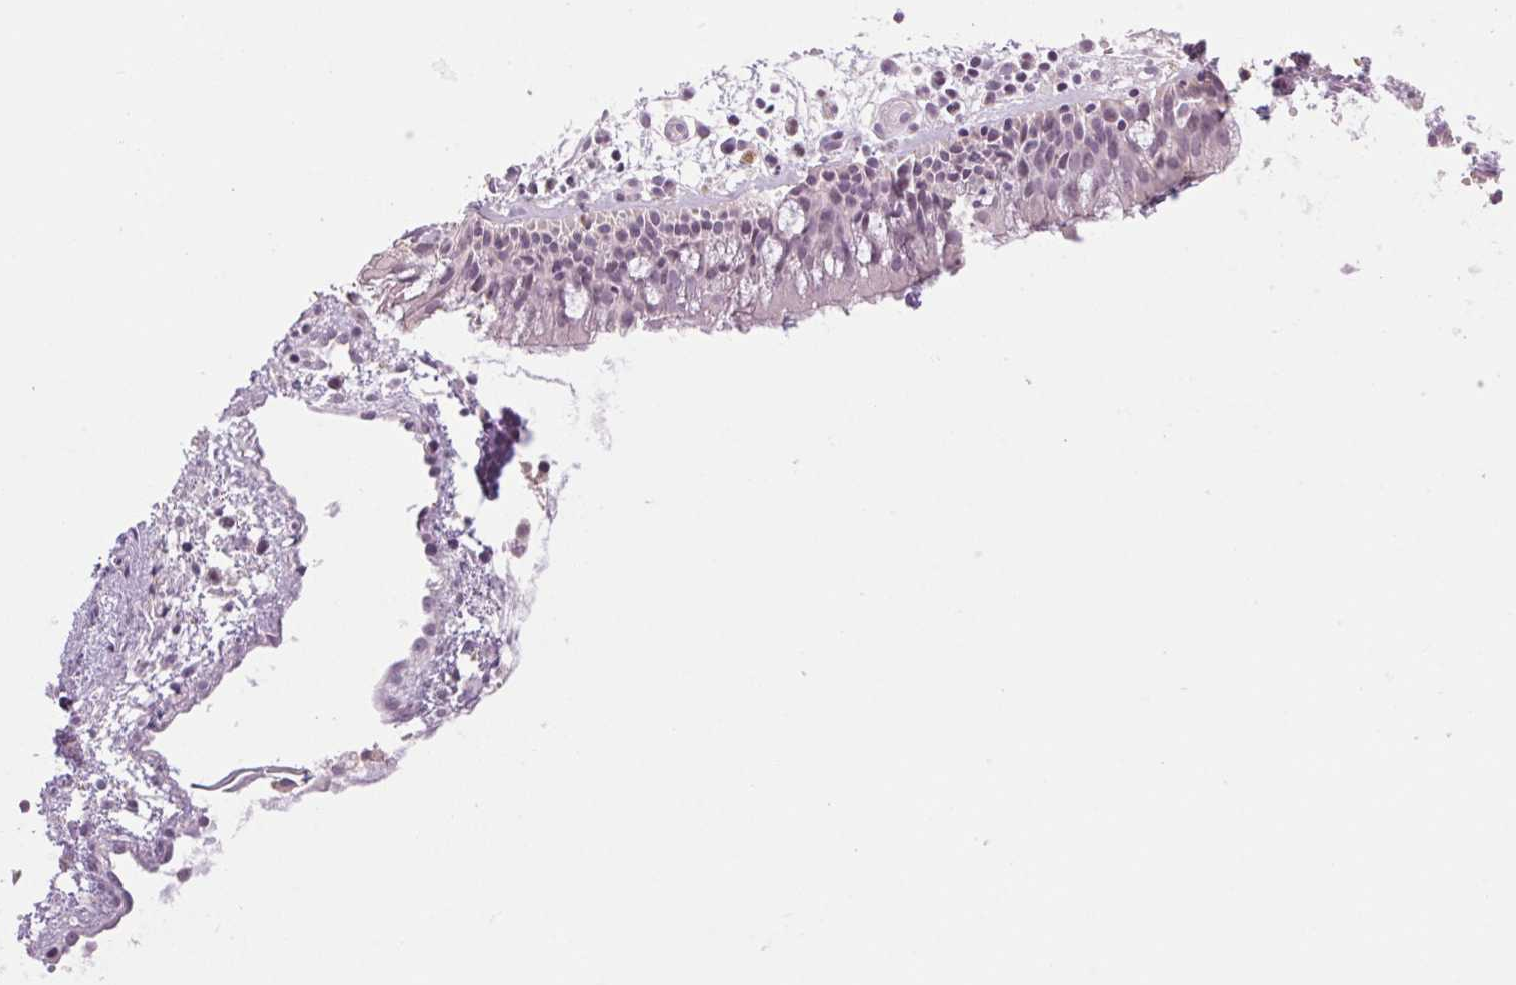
{"staining": {"intensity": "weak", "quantity": "<25%", "location": "nuclear"}, "tissue": "nasopharynx", "cell_type": "Respiratory epithelial cells", "image_type": "normal", "snomed": [{"axis": "morphology", "description": "Normal tissue, NOS"}, {"axis": "topography", "description": "Nasopharynx"}], "caption": "Human nasopharynx stained for a protein using immunohistochemistry demonstrates no positivity in respiratory epithelial cells.", "gene": "MPO", "patient": {"sex": "male", "age": 31}}